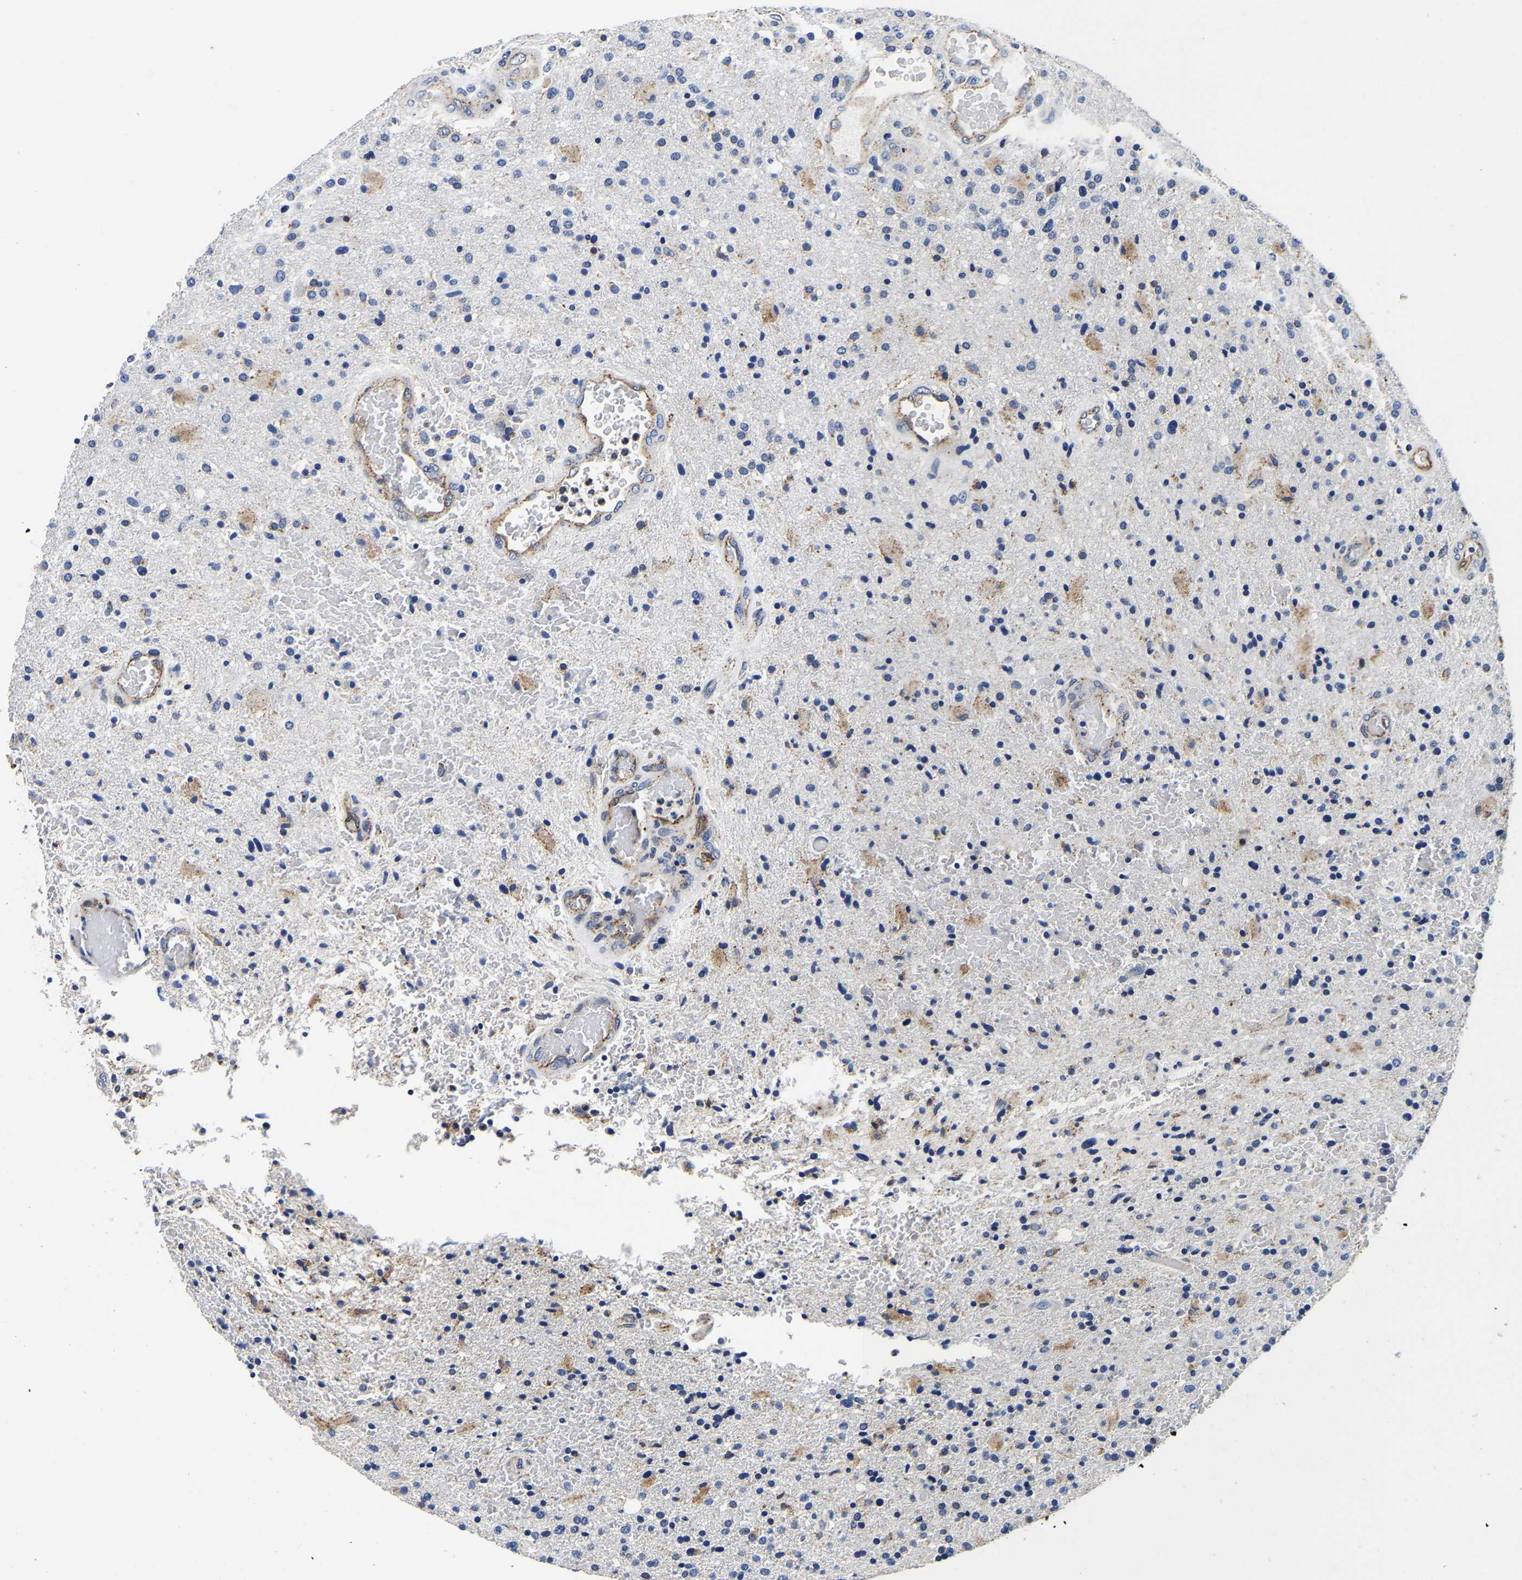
{"staining": {"intensity": "negative", "quantity": "none", "location": "none"}, "tissue": "glioma", "cell_type": "Tumor cells", "image_type": "cancer", "snomed": [{"axis": "morphology", "description": "Glioma, malignant, High grade"}, {"axis": "topography", "description": "Brain"}], "caption": "Protein analysis of malignant glioma (high-grade) reveals no significant expression in tumor cells.", "gene": "GRN", "patient": {"sex": "male", "age": 72}}